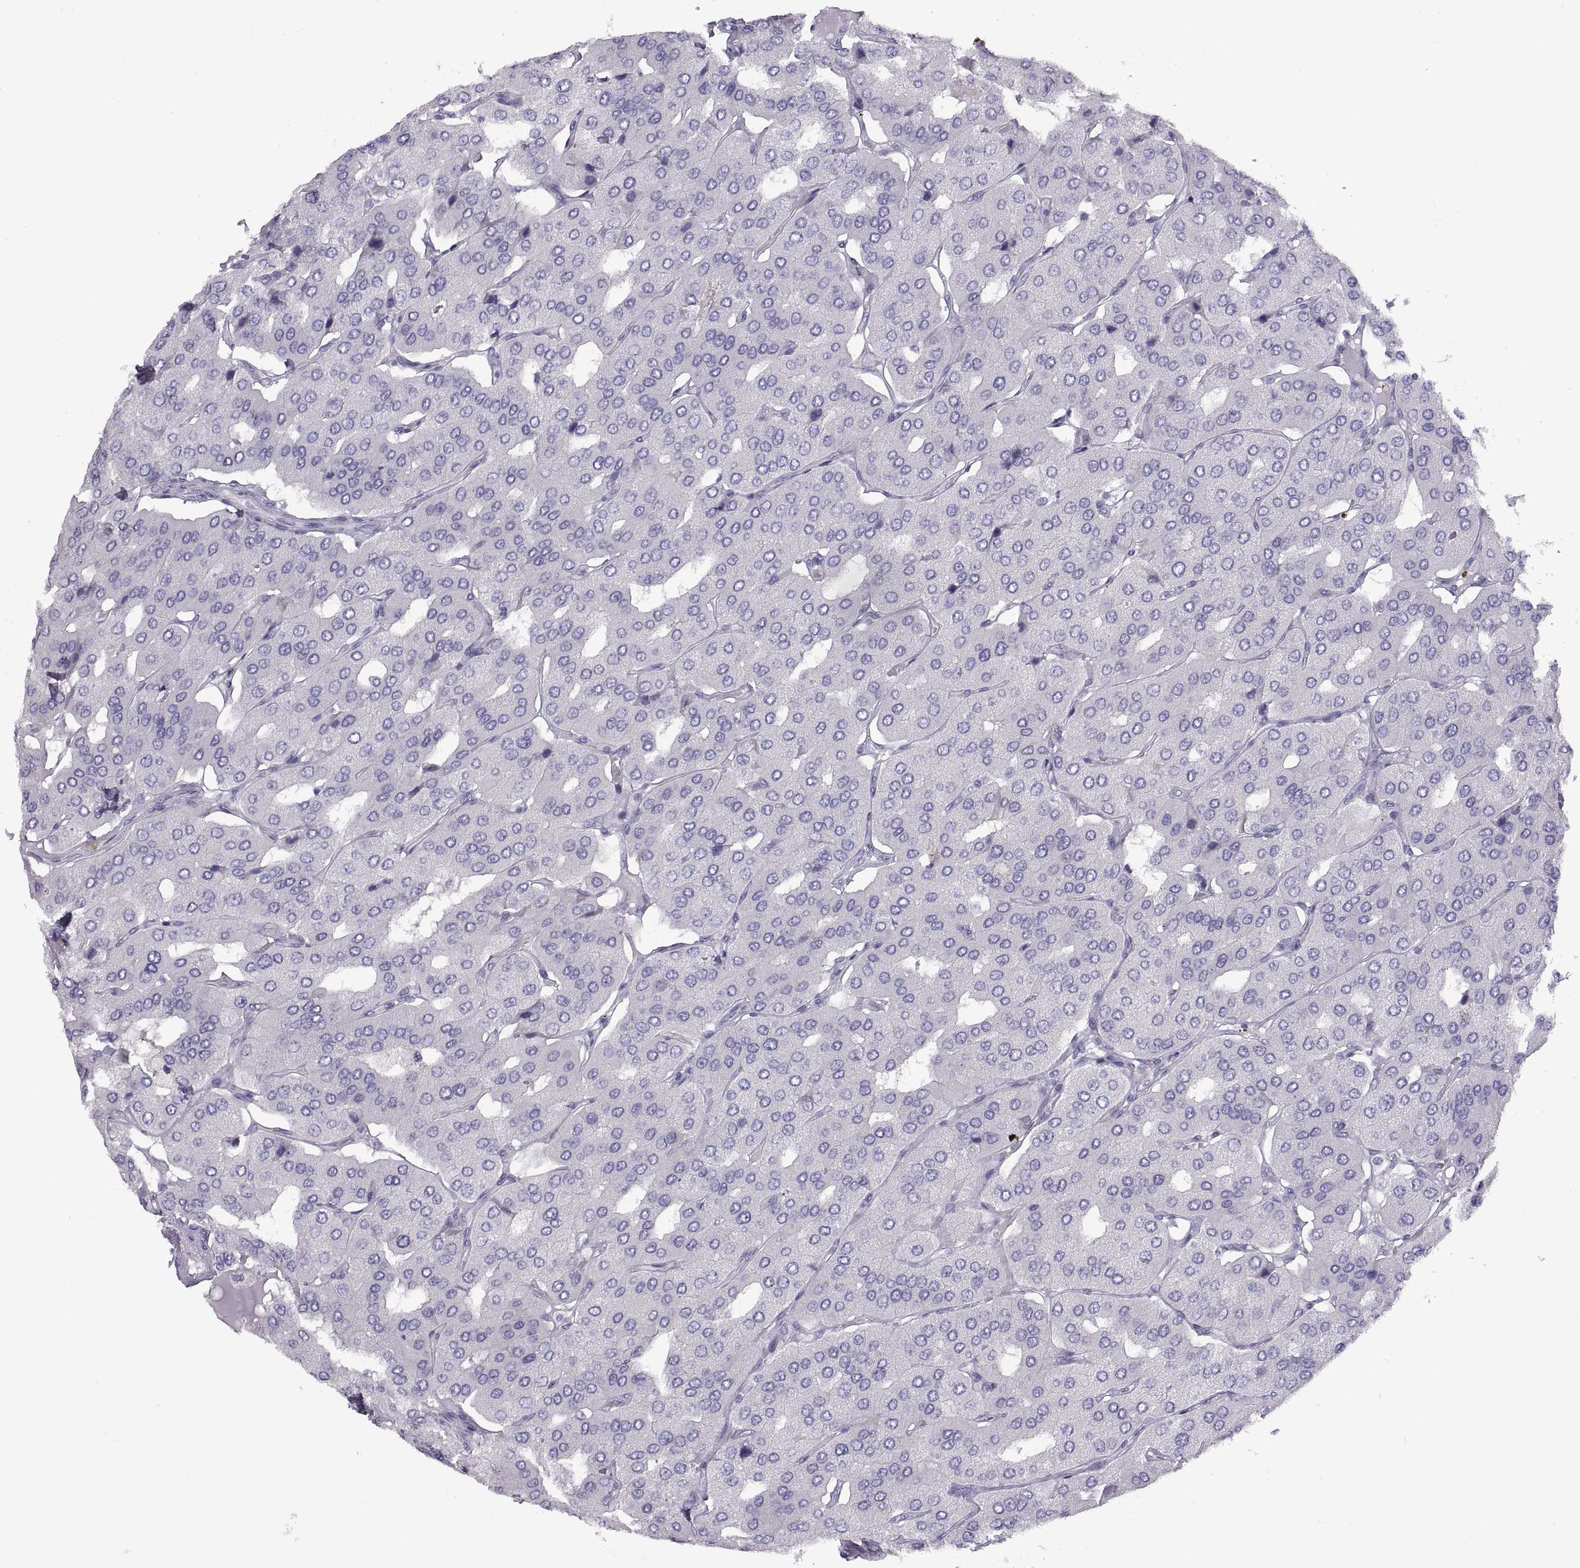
{"staining": {"intensity": "negative", "quantity": "none", "location": "none"}, "tissue": "parathyroid gland", "cell_type": "Glandular cells", "image_type": "normal", "snomed": [{"axis": "morphology", "description": "Normal tissue, NOS"}, {"axis": "morphology", "description": "Adenoma, NOS"}, {"axis": "topography", "description": "Parathyroid gland"}], "caption": "High power microscopy histopathology image of an immunohistochemistry histopathology image of unremarkable parathyroid gland, revealing no significant expression in glandular cells.", "gene": "CRYBB3", "patient": {"sex": "female", "age": 86}}